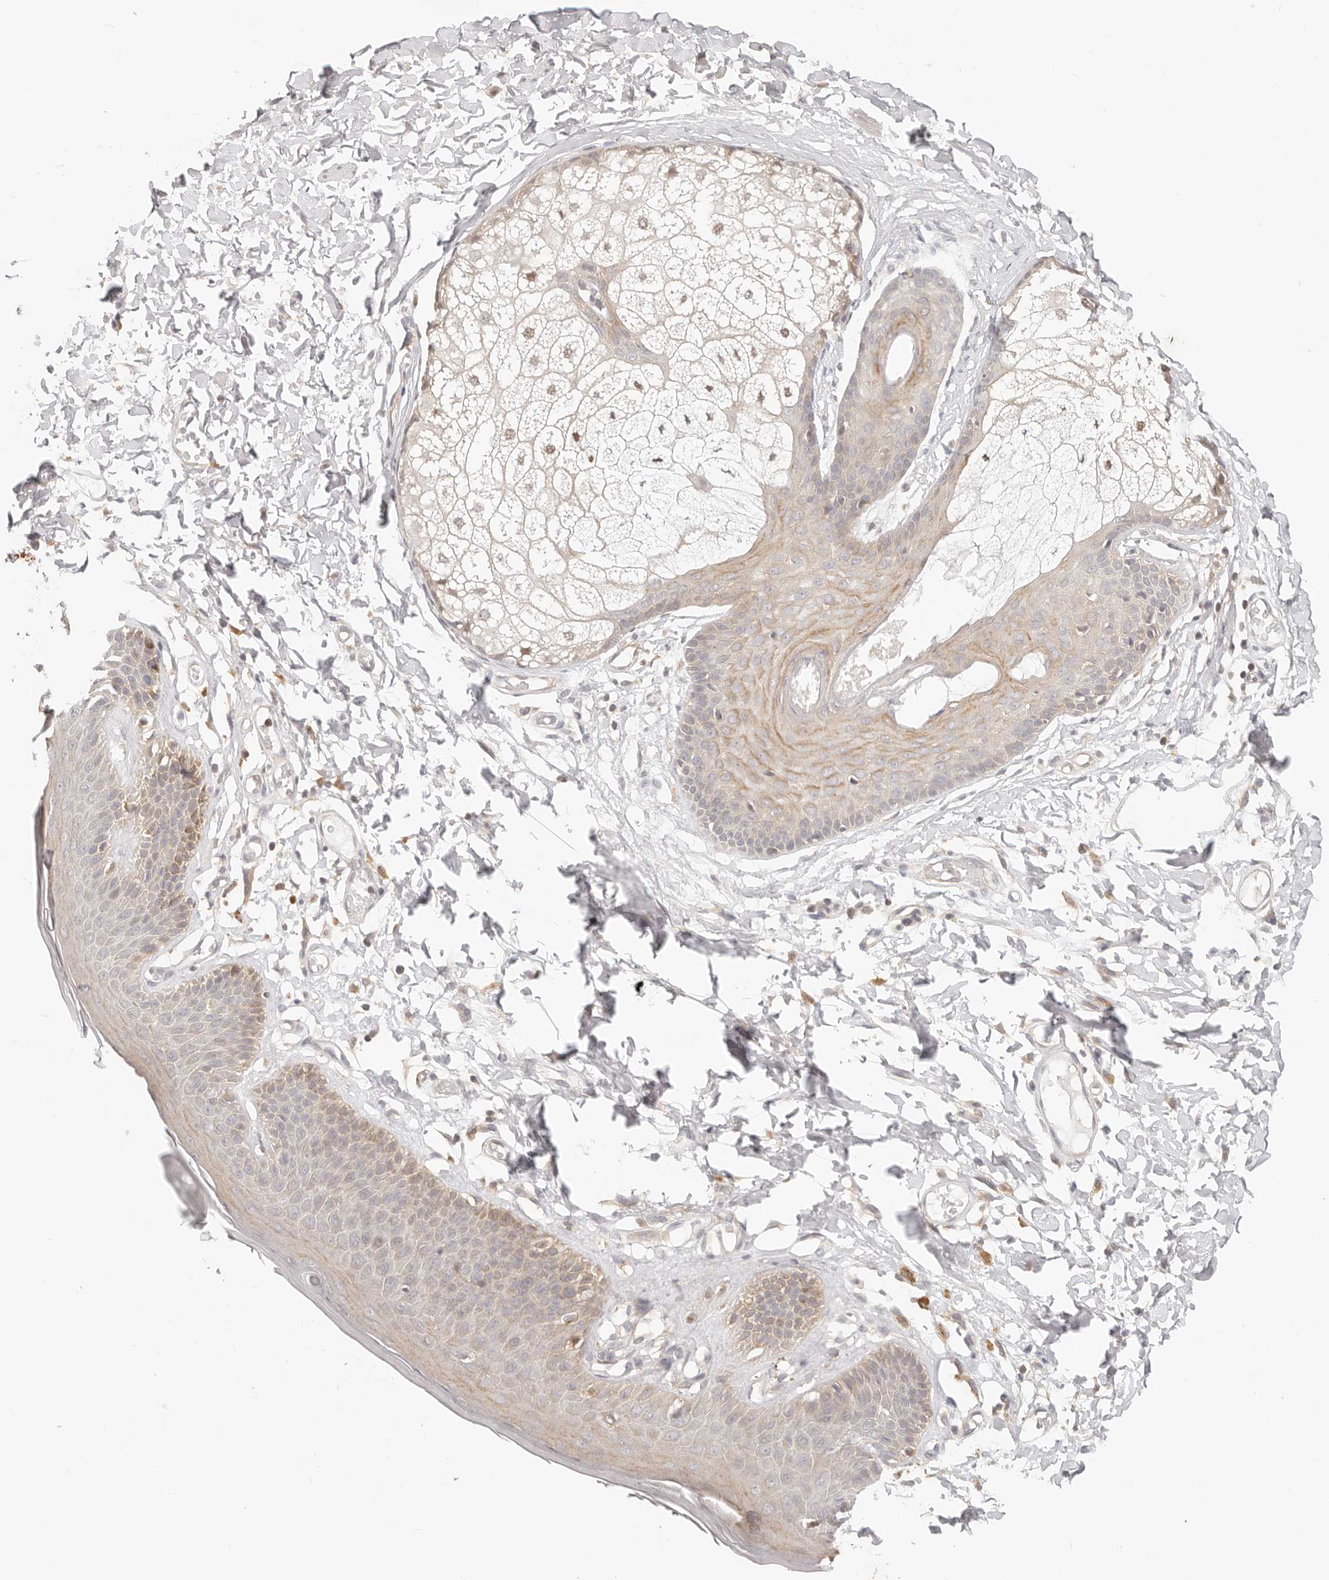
{"staining": {"intensity": "weak", "quantity": "25%-75%", "location": "cytoplasmic/membranous"}, "tissue": "skin", "cell_type": "Epidermal cells", "image_type": "normal", "snomed": [{"axis": "morphology", "description": "Normal tissue, NOS"}, {"axis": "topography", "description": "Vulva"}], "caption": "The photomicrograph shows staining of unremarkable skin, revealing weak cytoplasmic/membranous protein staining (brown color) within epidermal cells. (brown staining indicates protein expression, while blue staining denotes nuclei).", "gene": "DTNBP1", "patient": {"sex": "female", "age": 73}}